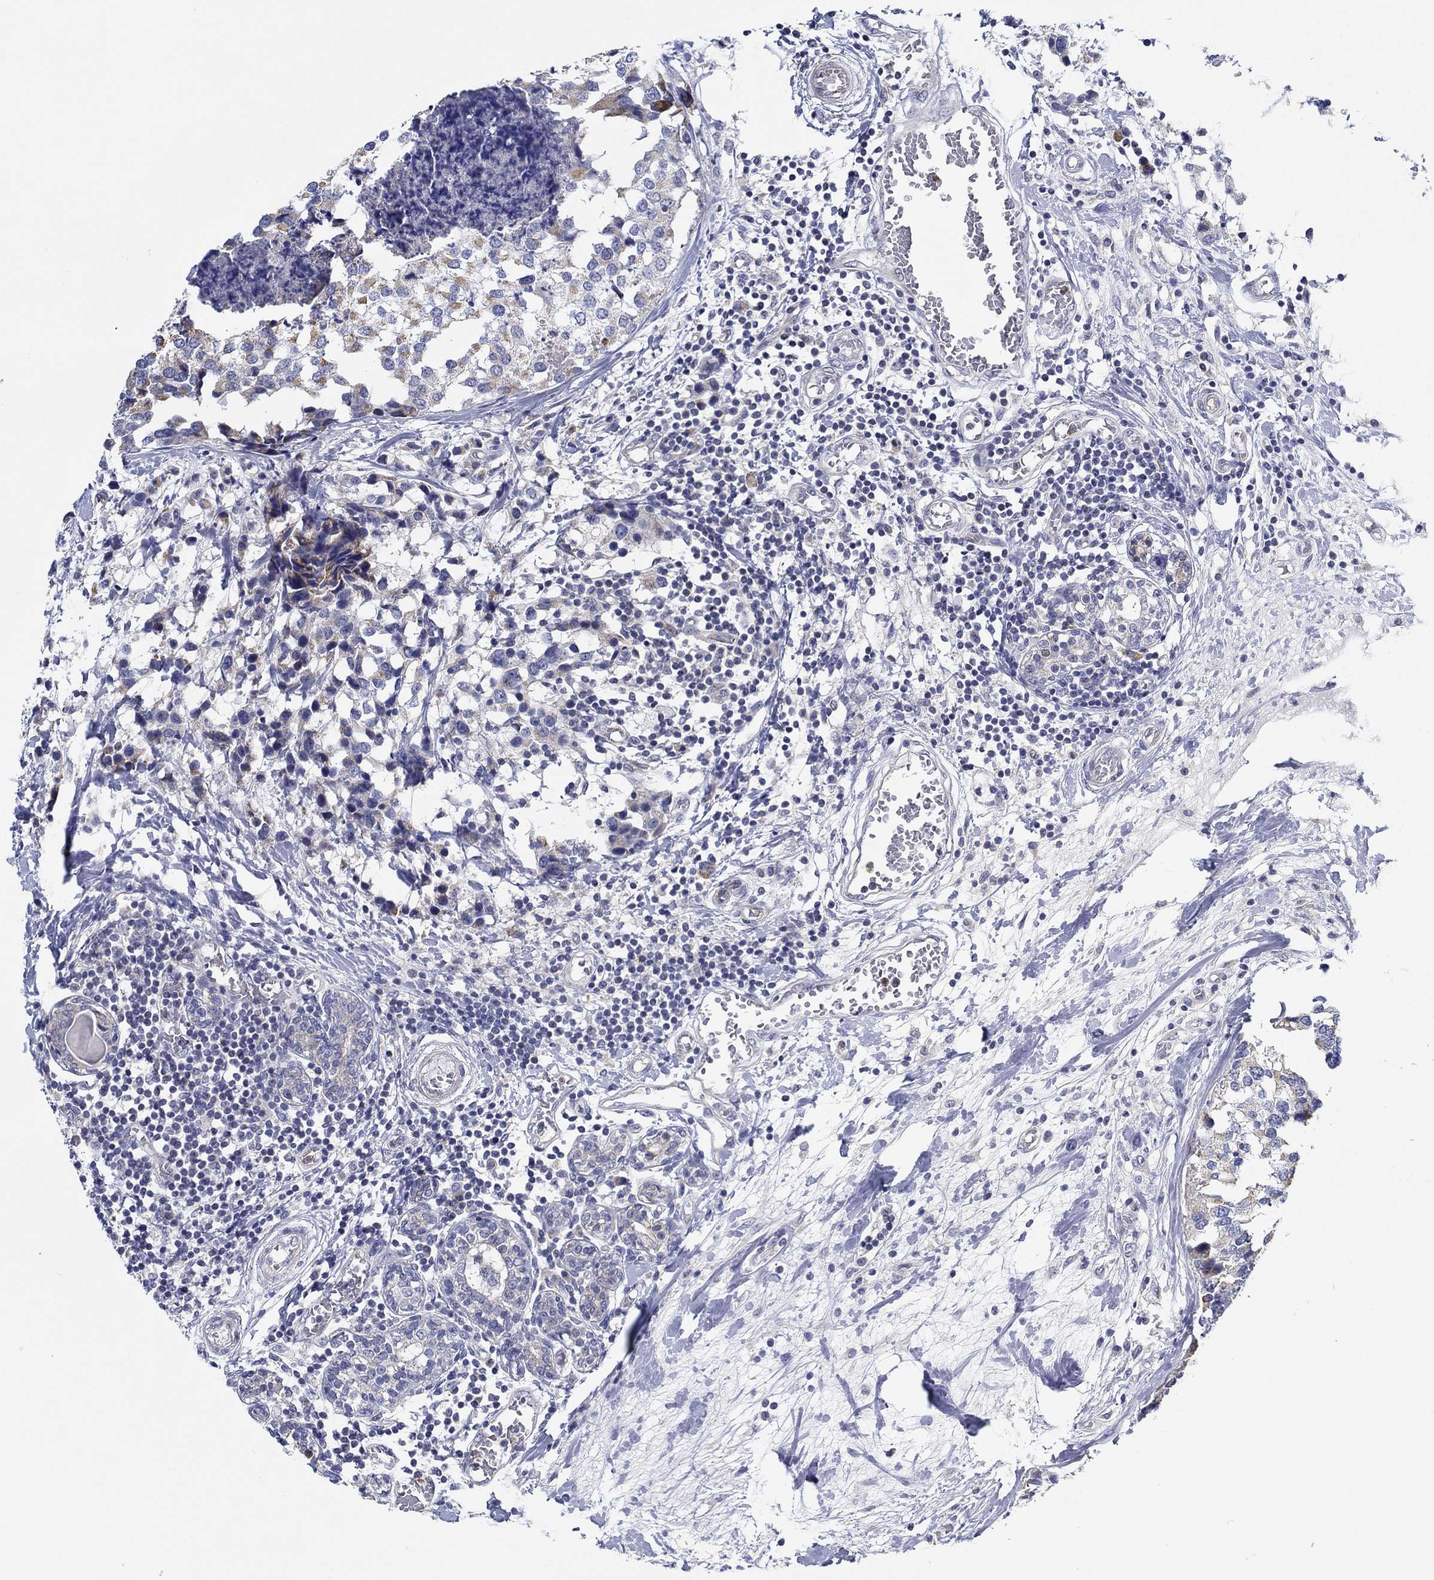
{"staining": {"intensity": "weak", "quantity": "<25%", "location": "cytoplasmic/membranous"}, "tissue": "breast cancer", "cell_type": "Tumor cells", "image_type": "cancer", "snomed": [{"axis": "morphology", "description": "Lobular carcinoma"}, {"axis": "topography", "description": "Breast"}], "caption": "Tumor cells show no significant protein positivity in breast cancer. (DAB immunohistochemistry with hematoxylin counter stain).", "gene": "CFAP61", "patient": {"sex": "female", "age": 59}}